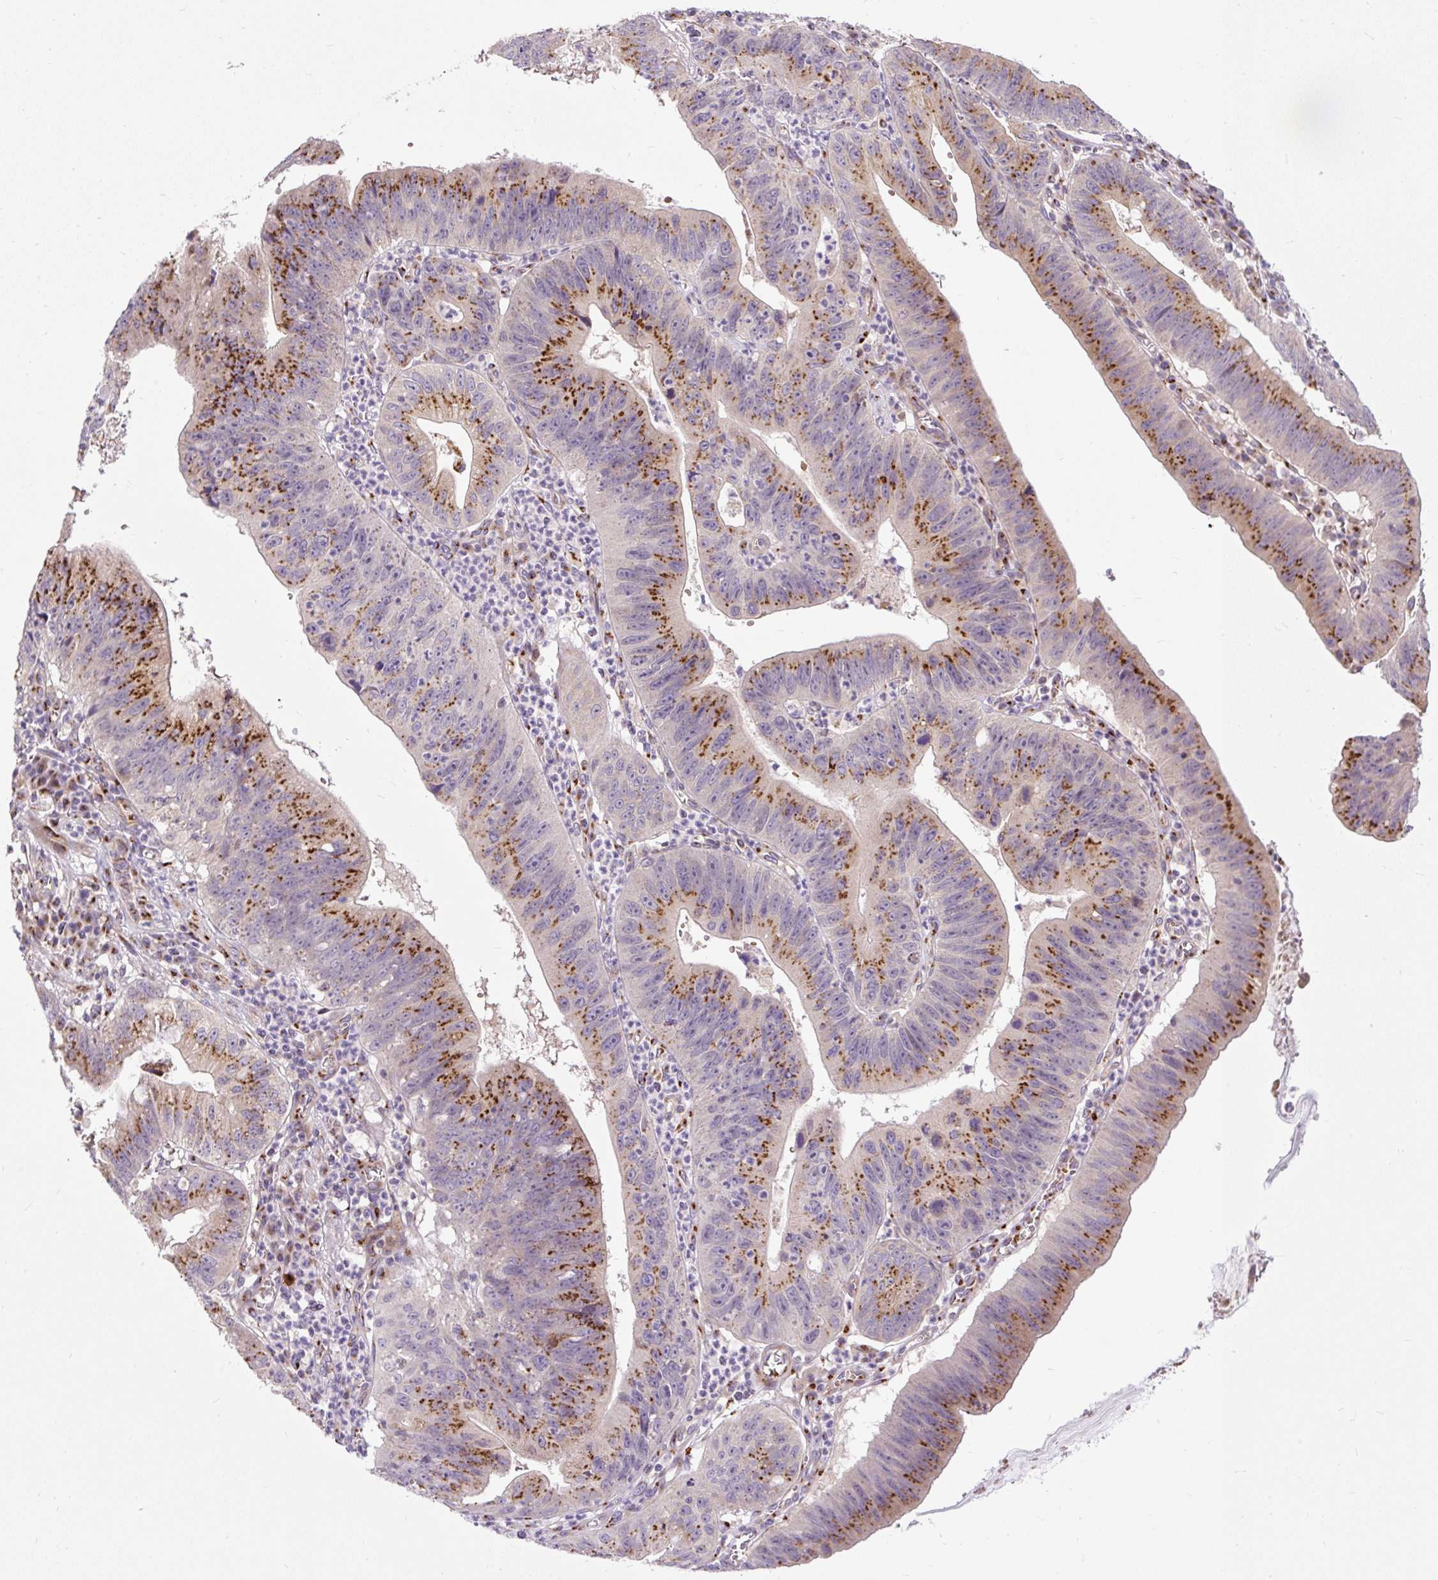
{"staining": {"intensity": "strong", "quantity": ">75%", "location": "cytoplasmic/membranous"}, "tissue": "stomach cancer", "cell_type": "Tumor cells", "image_type": "cancer", "snomed": [{"axis": "morphology", "description": "Adenocarcinoma, NOS"}, {"axis": "topography", "description": "Stomach"}], "caption": "Tumor cells reveal high levels of strong cytoplasmic/membranous expression in about >75% of cells in adenocarcinoma (stomach).", "gene": "MSMP", "patient": {"sex": "male", "age": 59}}